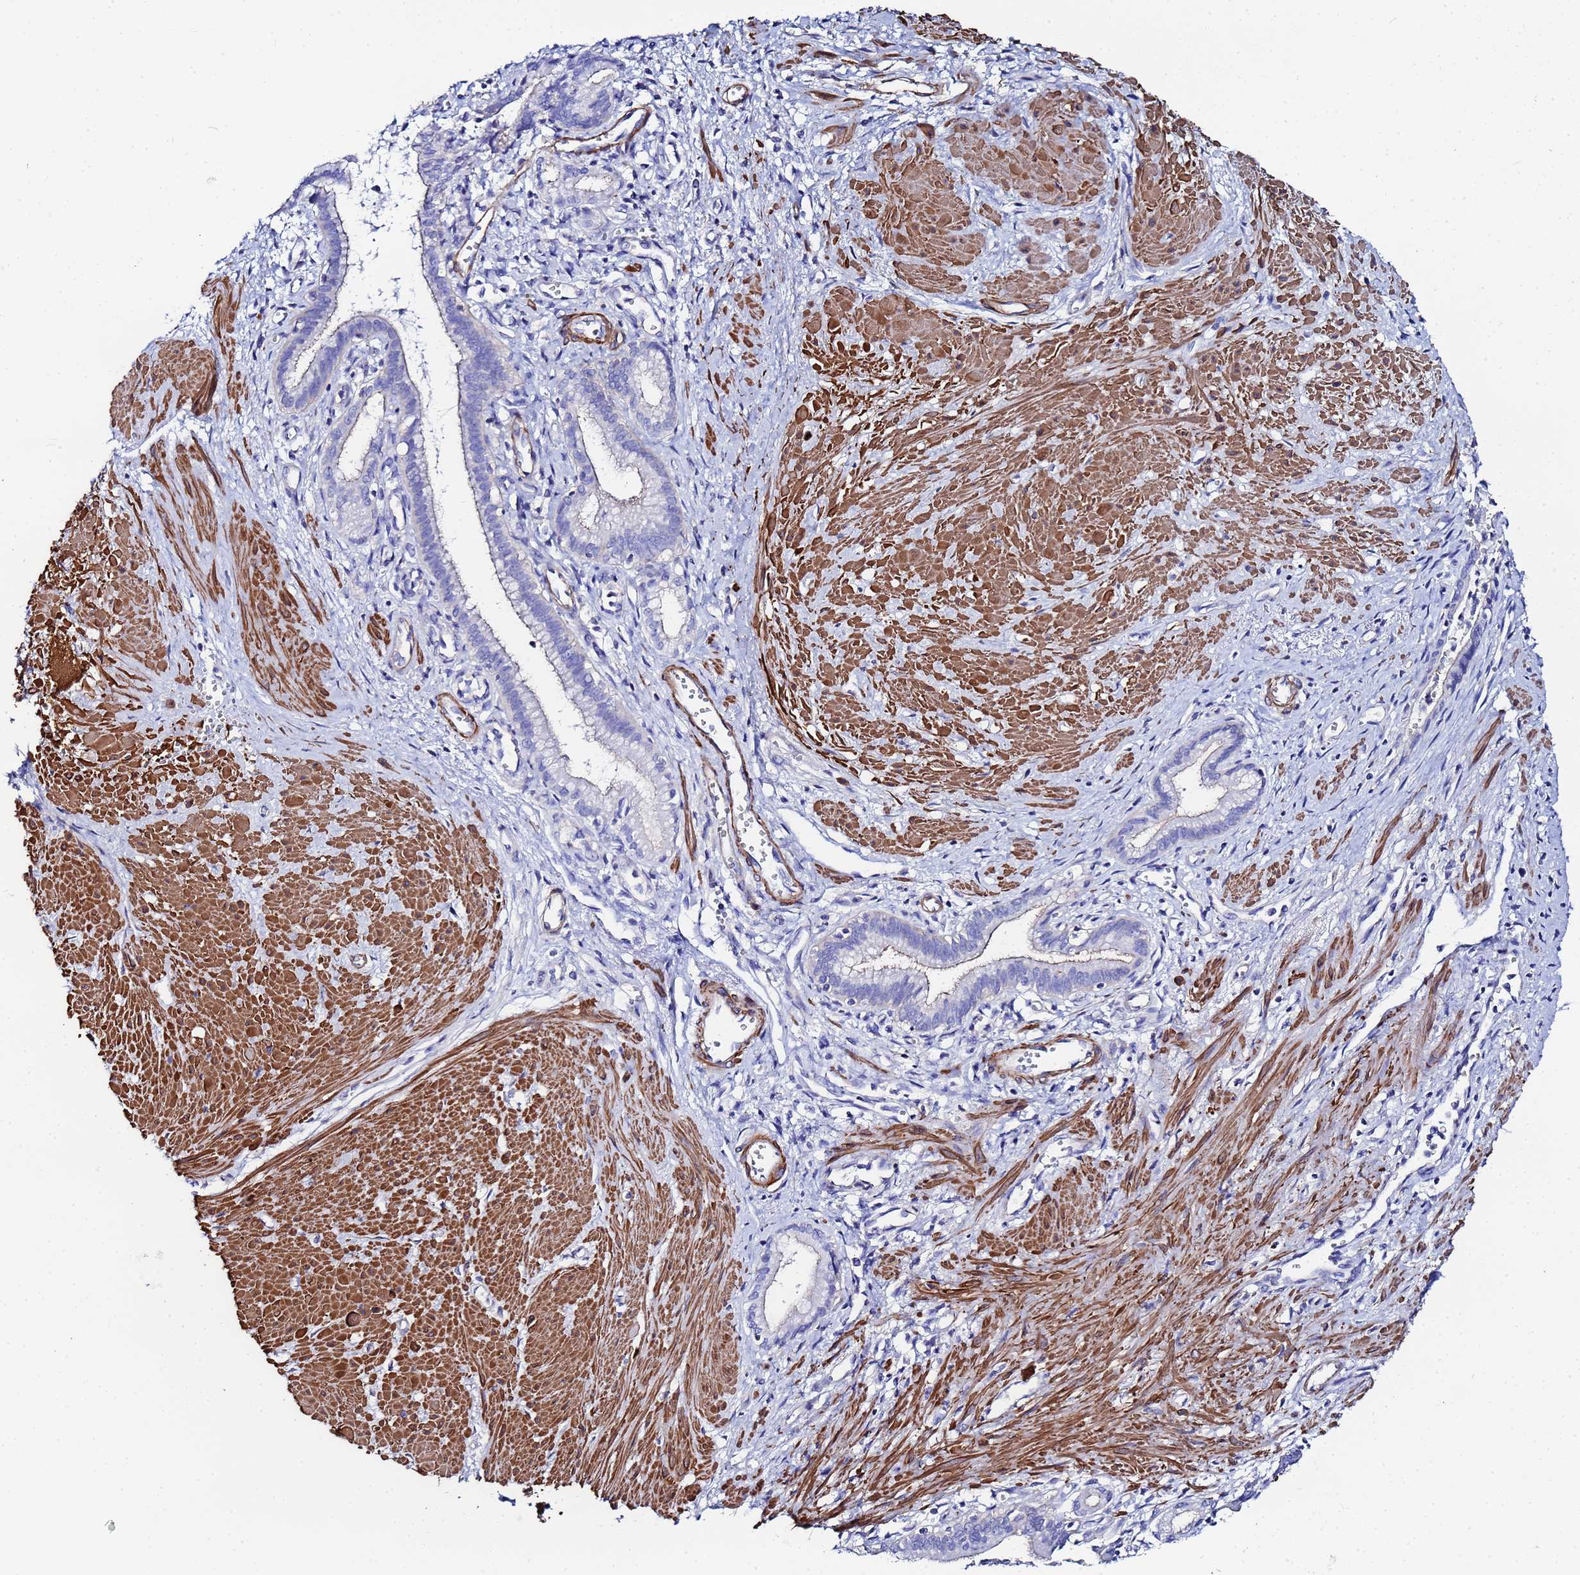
{"staining": {"intensity": "negative", "quantity": "none", "location": "none"}, "tissue": "pancreatic cancer", "cell_type": "Tumor cells", "image_type": "cancer", "snomed": [{"axis": "morphology", "description": "Adenocarcinoma, NOS"}, {"axis": "topography", "description": "Pancreas"}], "caption": "Immunohistochemistry histopathology image of neoplastic tissue: human pancreatic adenocarcinoma stained with DAB displays no significant protein expression in tumor cells.", "gene": "RAB39B", "patient": {"sex": "male", "age": 78}}